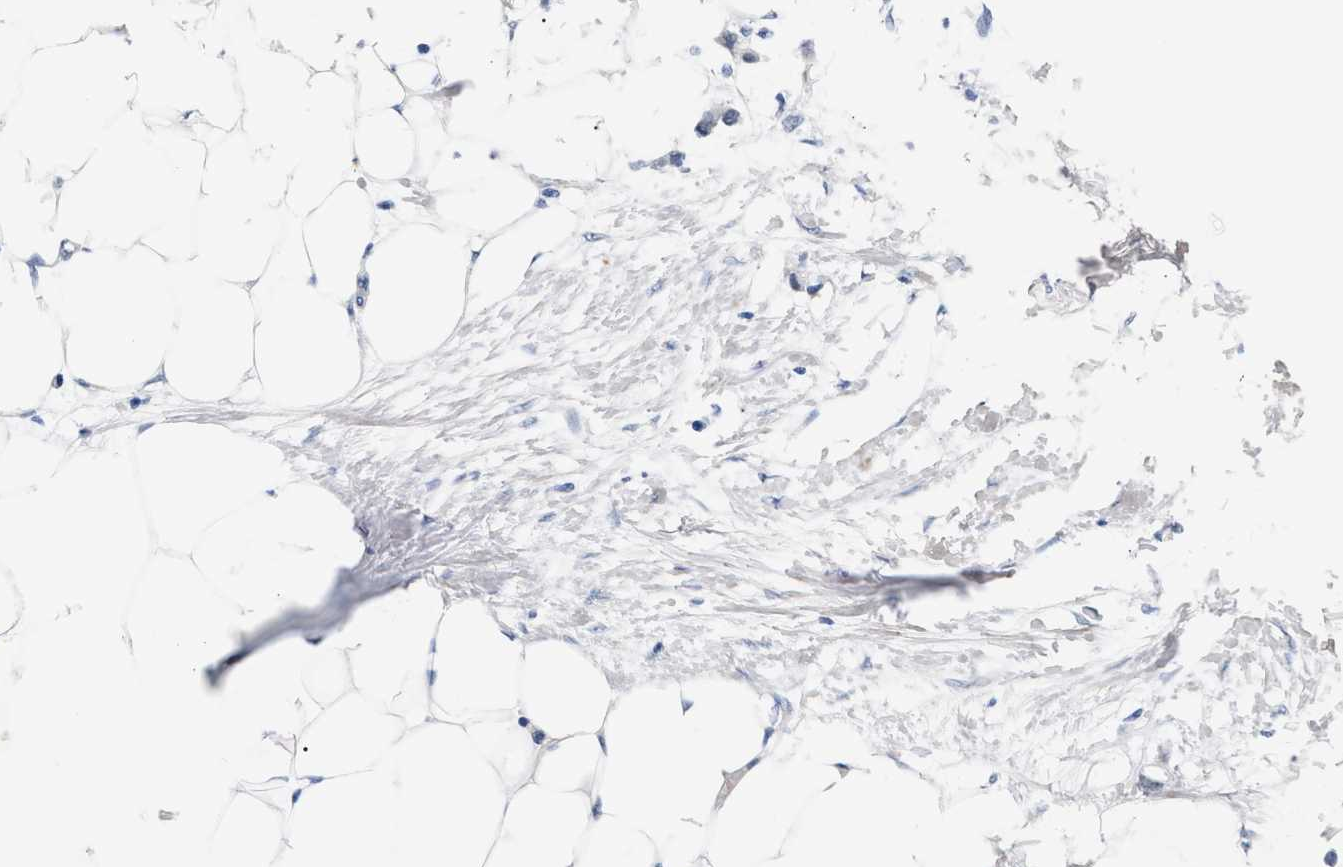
{"staining": {"intensity": "negative", "quantity": "none", "location": "none"}, "tissue": "adipose tissue", "cell_type": "Adipocytes", "image_type": "normal", "snomed": [{"axis": "morphology", "description": "Normal tissue, NOS"}, {"axis": "morphology", "description": "Adenocarcinoma, NOS"}, {"axis": "topography", "description": "Colon"}, {"axis": "topography", "description": "Peripheral nerve tissue"}], "caption": "Immunohistochemistry (IHC) photomicrograph of normal human adipose tissue stained for a protein (brown), which shows no staining in adipocytes.", "gene": "ACTL7B", "patient": {"sex": "male", "age": 14}}